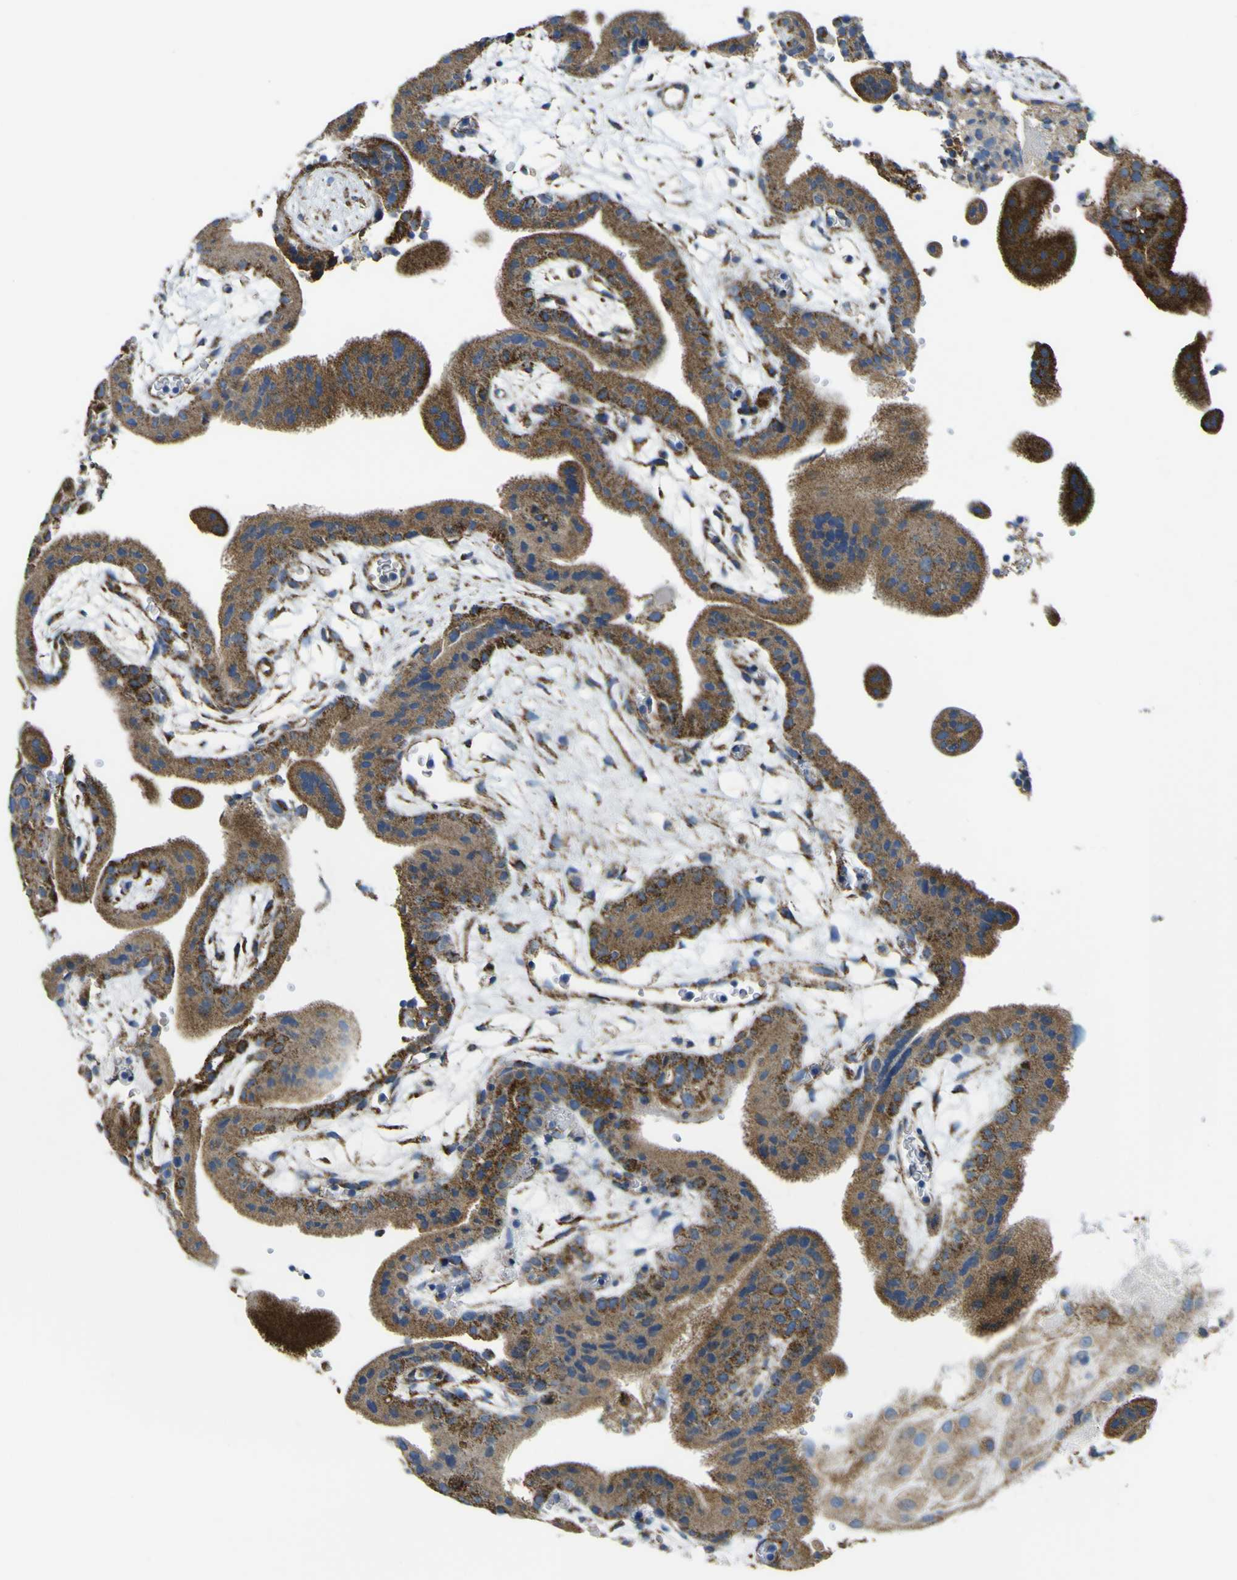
{"staining": {"intensity": "moderate", "quantity": "25%-75%", "location": "cytoplasmic/membranous"}, "tissue": "placenta", "cell_type": "Decidual cells", "image_type": "normal", "snomed": [{"axis": "morphology", "description": "Normal tissue, NOS"}, {"axis": "topography", "description": "Placenta"}], "caption": "Benign placenta reveals moderate cytoplasmic/membranous staining in about 25%-75% of decidual cells.", "gene": "ALDH18A1", "patient": {"sex": "female", "age": 18}}